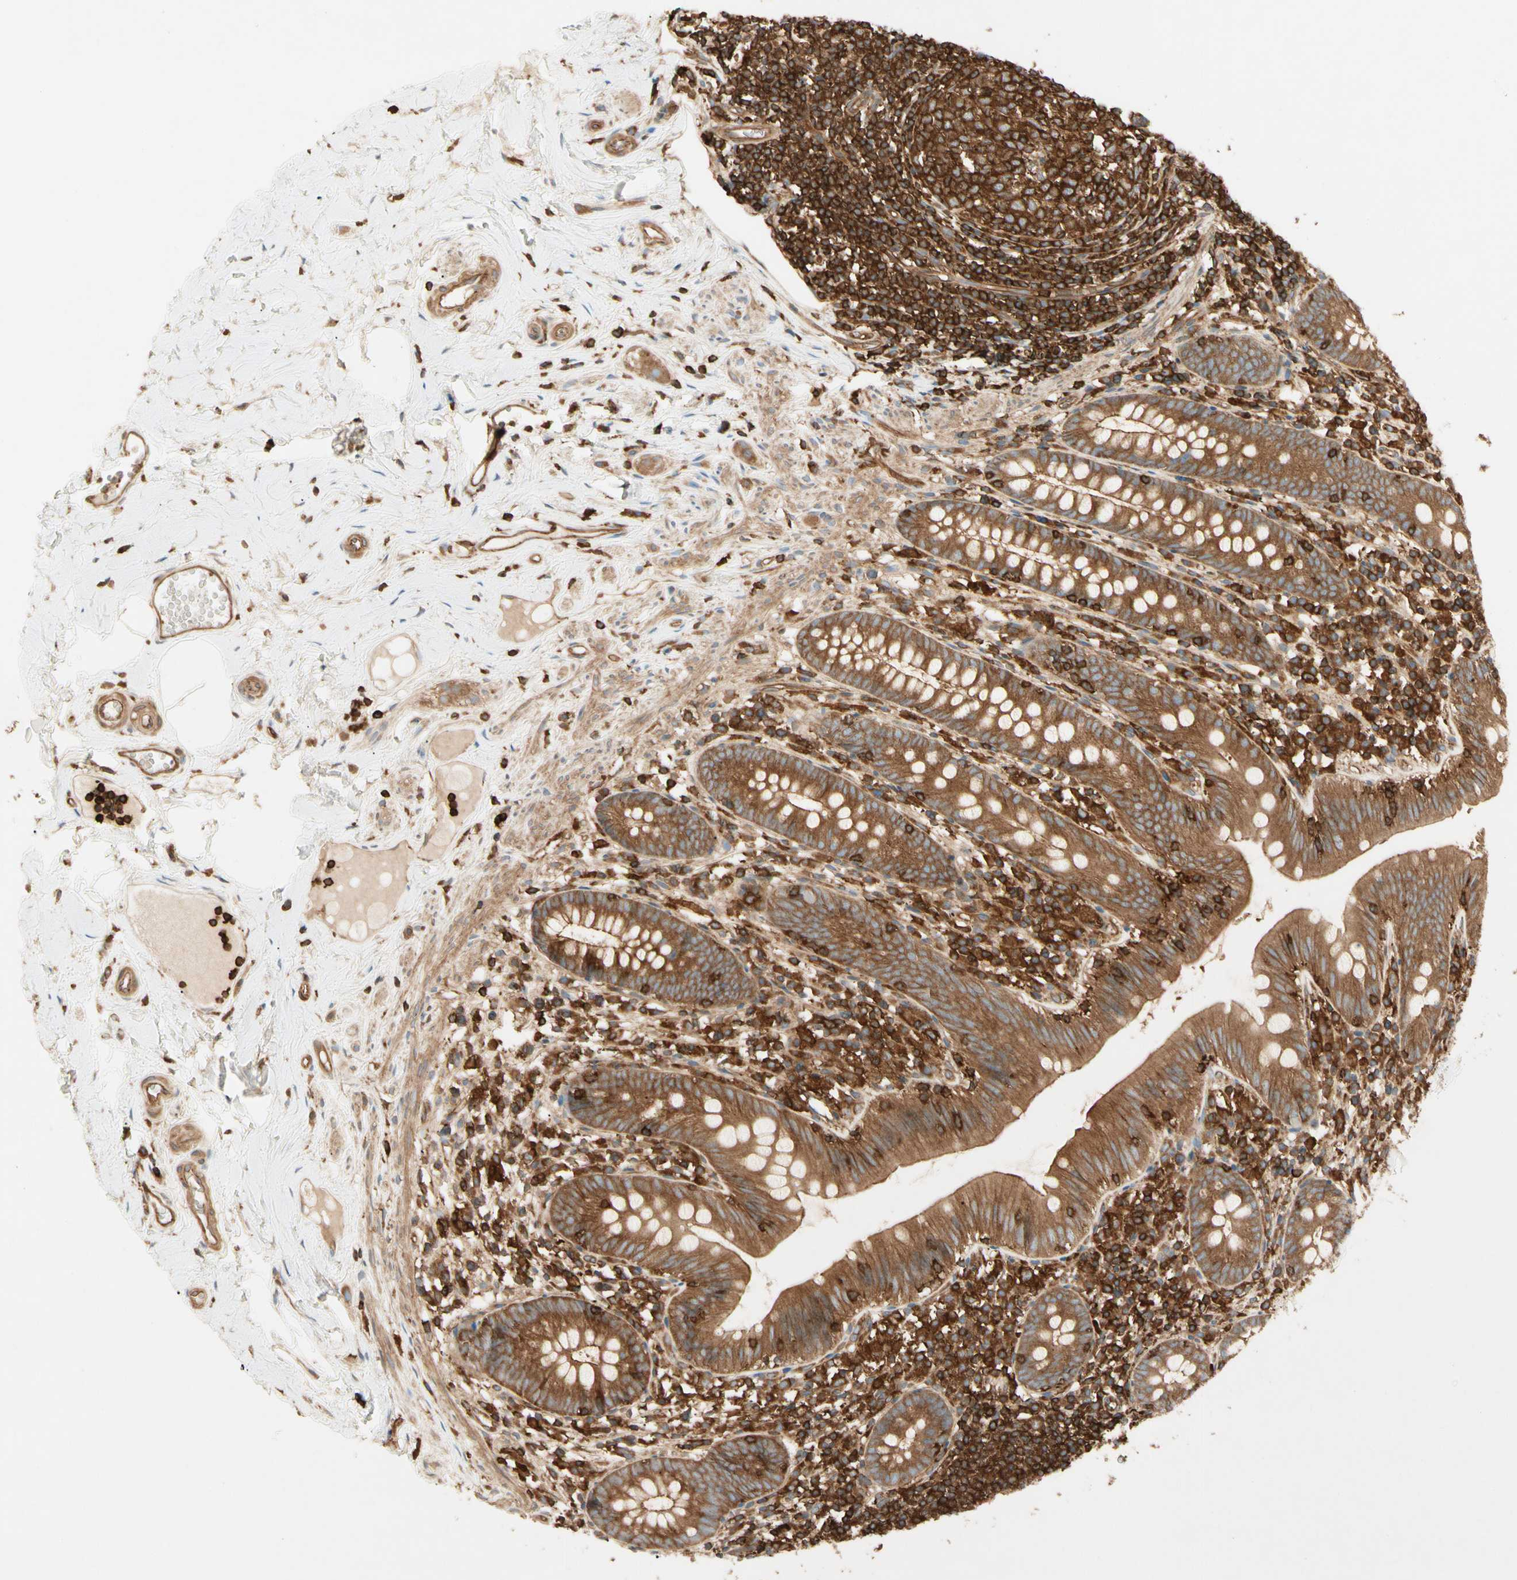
{"staining": {"intensity": "moderate", "quantity": ">75%", "location": "cytoplasmic/membranous"}, "tissue": "appendix", "cell_type": "Glandular cells", "image_type": "normal", "snomed": [{"axis": "morphology", "description": "Normal tissue, NOS"}, {"axis": "topography", "description": "Appendix"}], "caption": "The micrograph demonstrates staining of normal appendix, revealing moderate cytoplasmic/membranous protein expression (brown color) within glandular cells. (DAB IHC with brightfield microscopy, high magnification).", "gene": "ARPC2", "patient": {"sex": "male", "age": 52}}